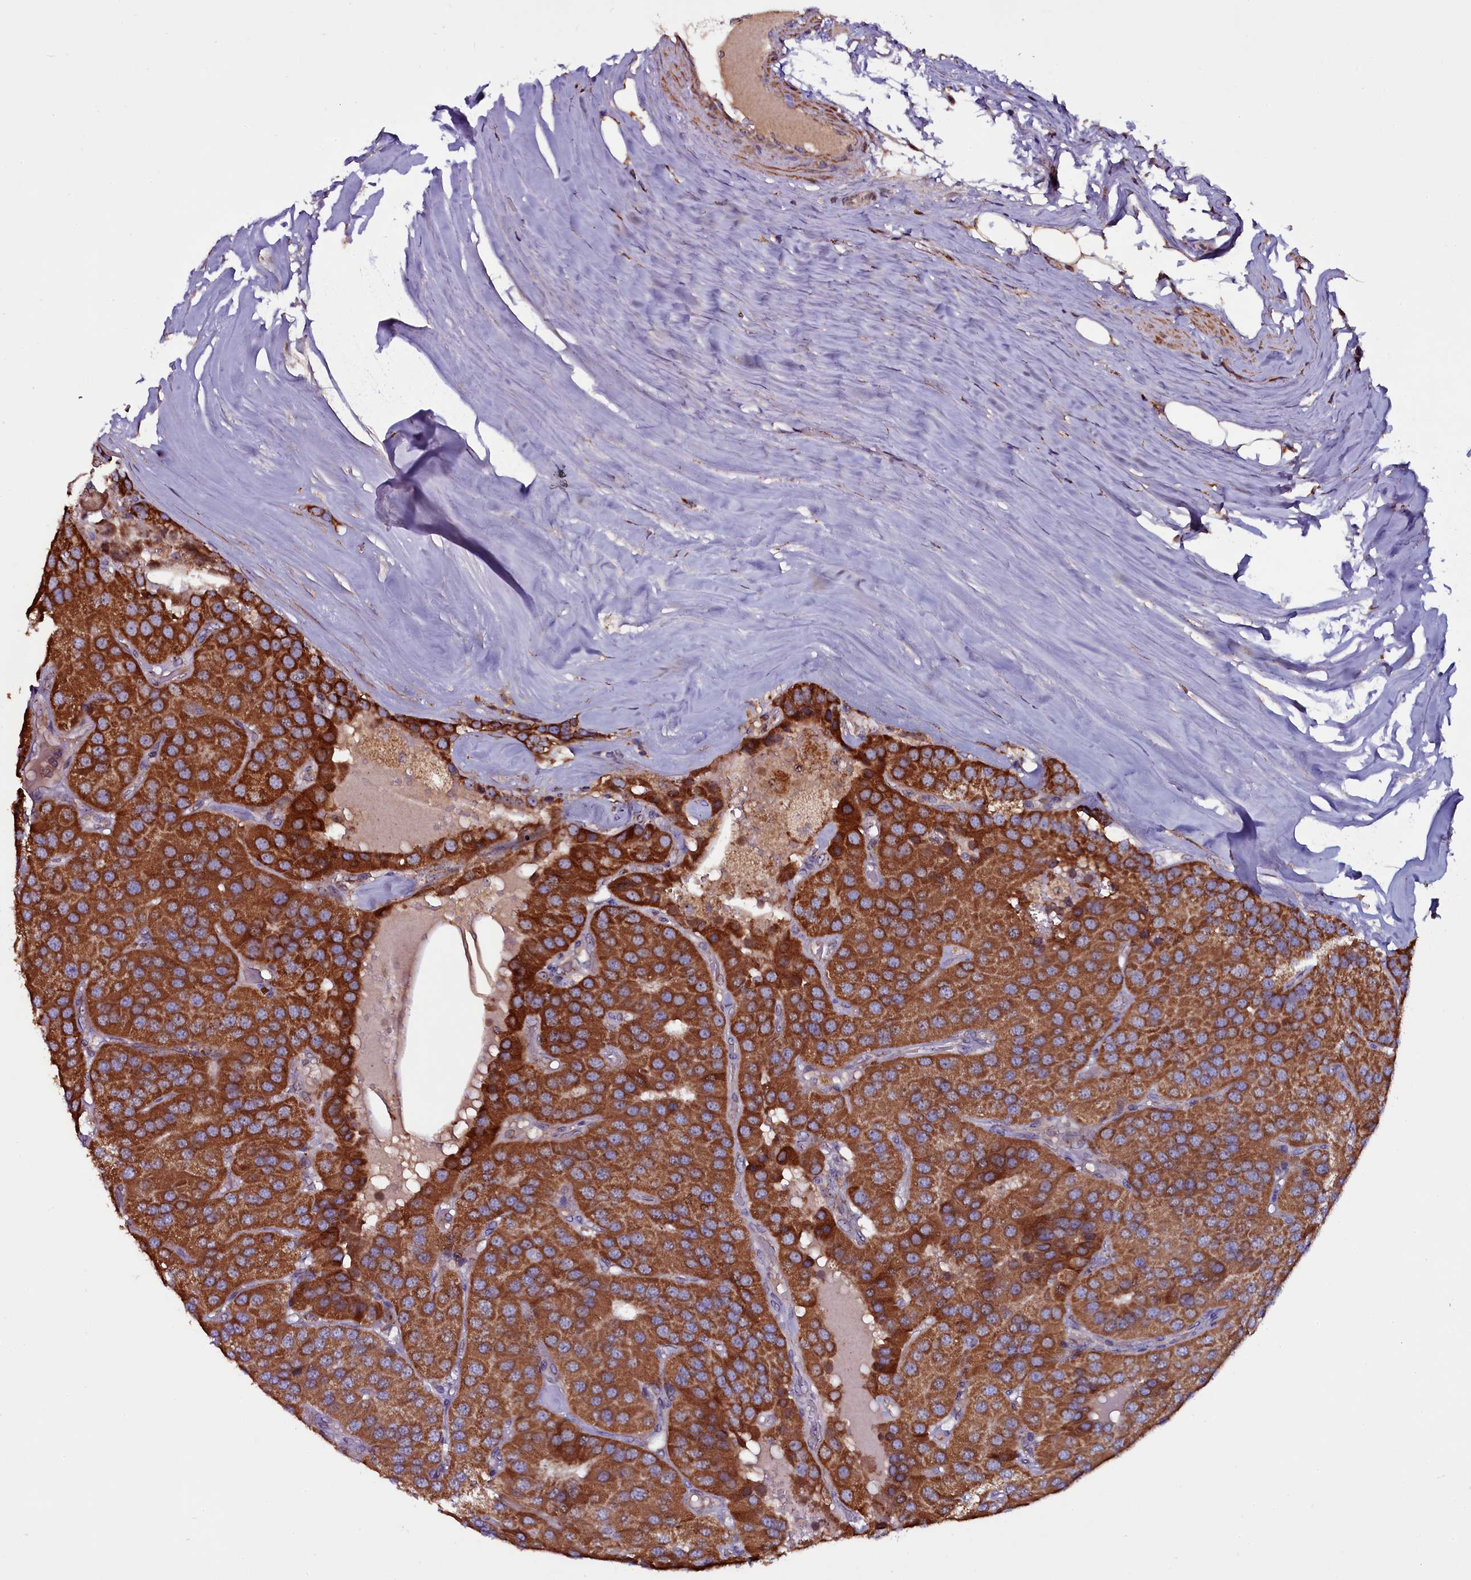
{"staining": {"intensity": "strong", "quantity": ">75%", "location": "cytoplasmic/membranous"}, "tissue": "parathyroid gland", "cell_type": "Glandular cells", "image_type": "normal", "snomed": [{"axis": "morphology", "description": "Normal tissue, NOS"}, {"axis": "morphology", "description": "Adenoma, NOS"}, {"axis": "topography", "description": "Parathyroid gland"}], "caption": "A micrograph of human parathyroid gland stained for a protein reveals strong cytoplasmic/membranous brown staining in glandular cells.", "gene": "NAA80", "patient": {"sex": "female", "age": 86}}